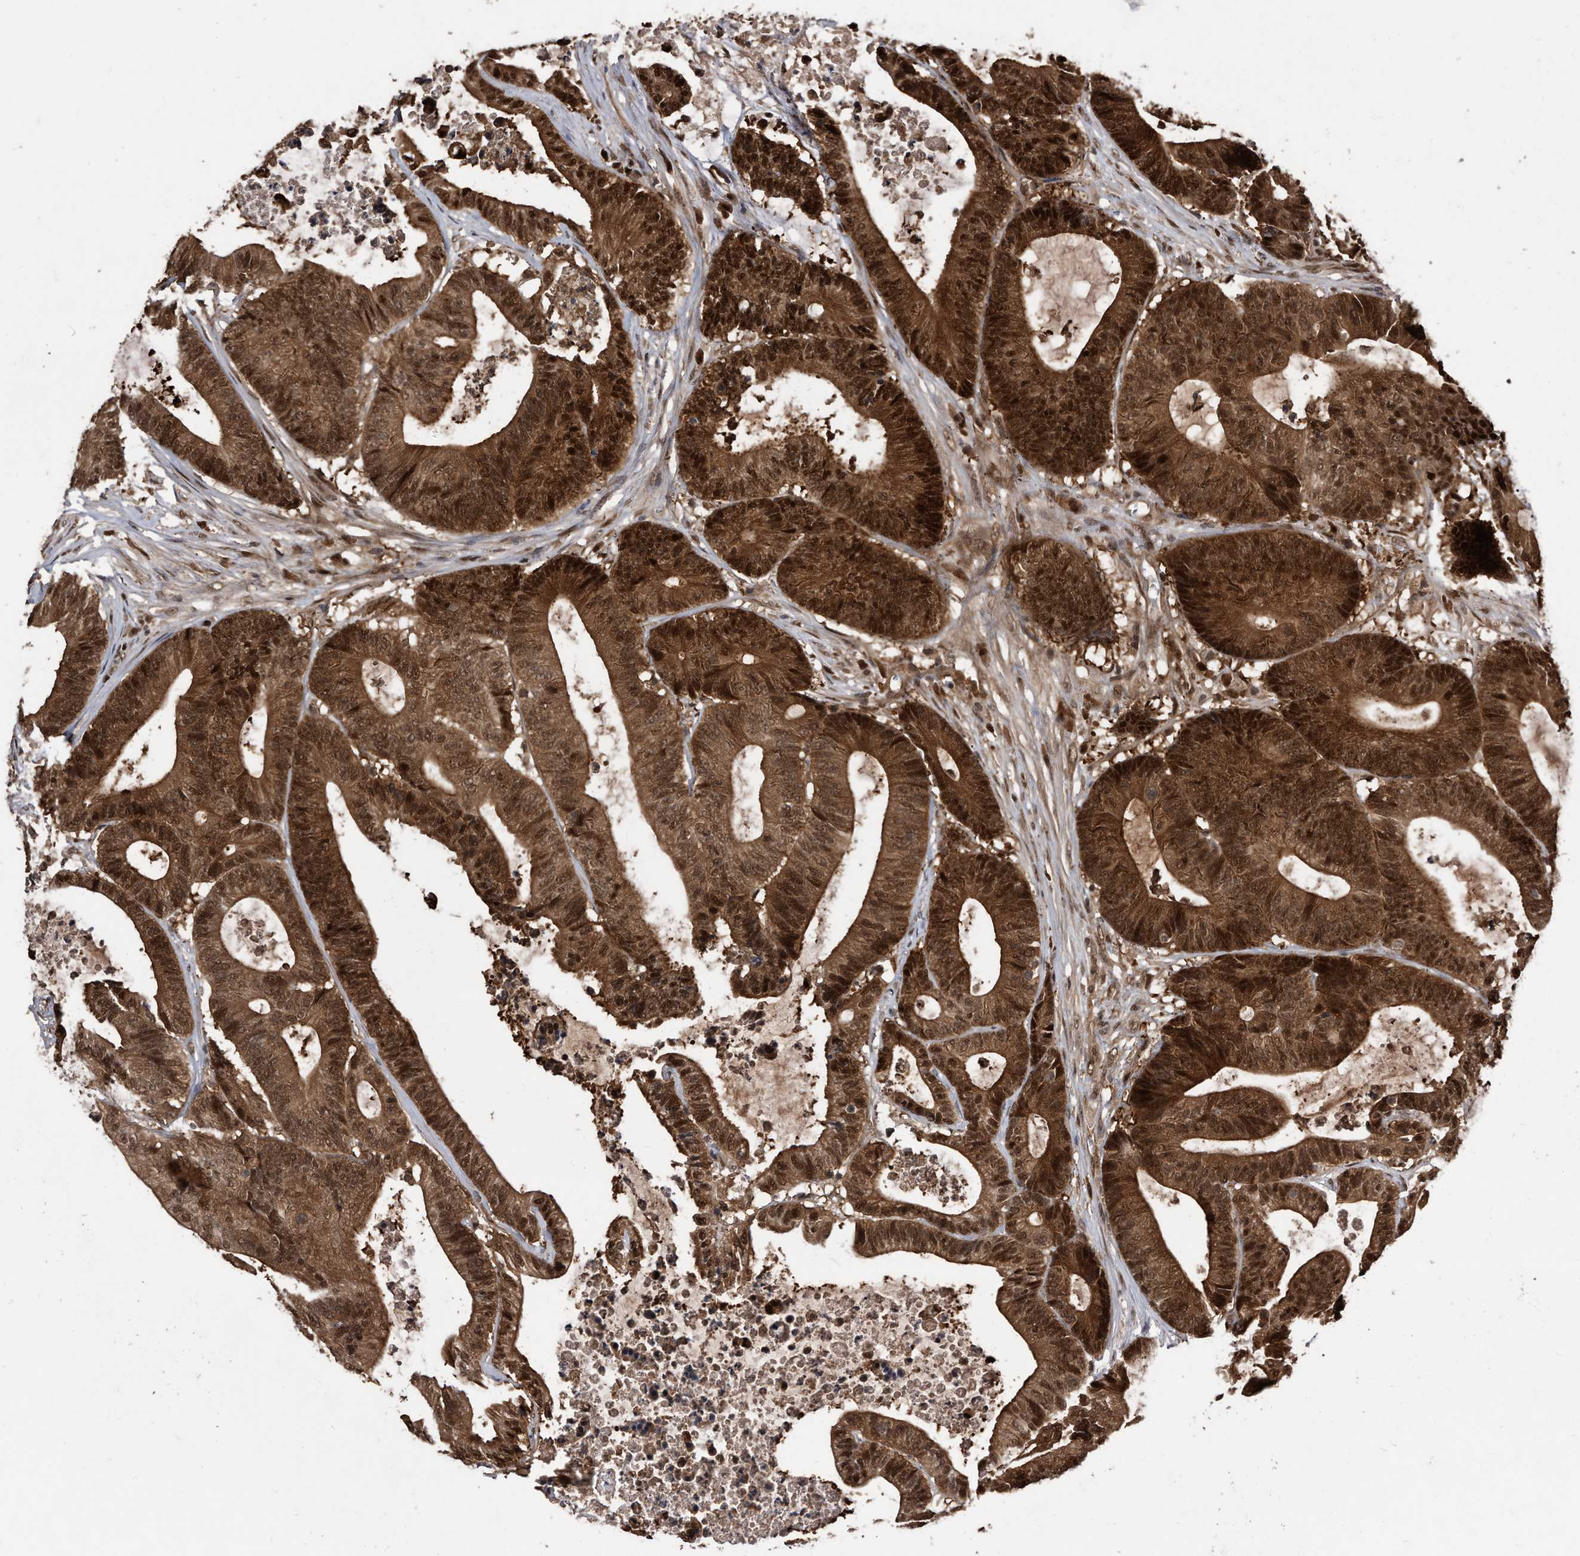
{"staining": {"intensity": "strong", "quantity": ">75%", "location": "cytoplasmic/membranous,nuclear"}, "tissue": "colorectal cancer", "cell_type": "Tumor cells", "image_type": "cancer", "snomed": [{"axis": "morphology", "description": "Adenocarcinoma, NOS"}, {"axis": "topography", "description": "Colon"}], "caption": "Immunohistochemistry of adenocarcinoma (colorectal) demonstrates high levels of strong cytoplasmic/membranous and nuclear positivity in approximately >75% of tumor cells. (DAB (3,3'-diaminobenzidine) IHC, brown staining for protein, blue staining for nuclei).", "gene": "RAD23B", "patient": {"sex": "female", "age": 84}}